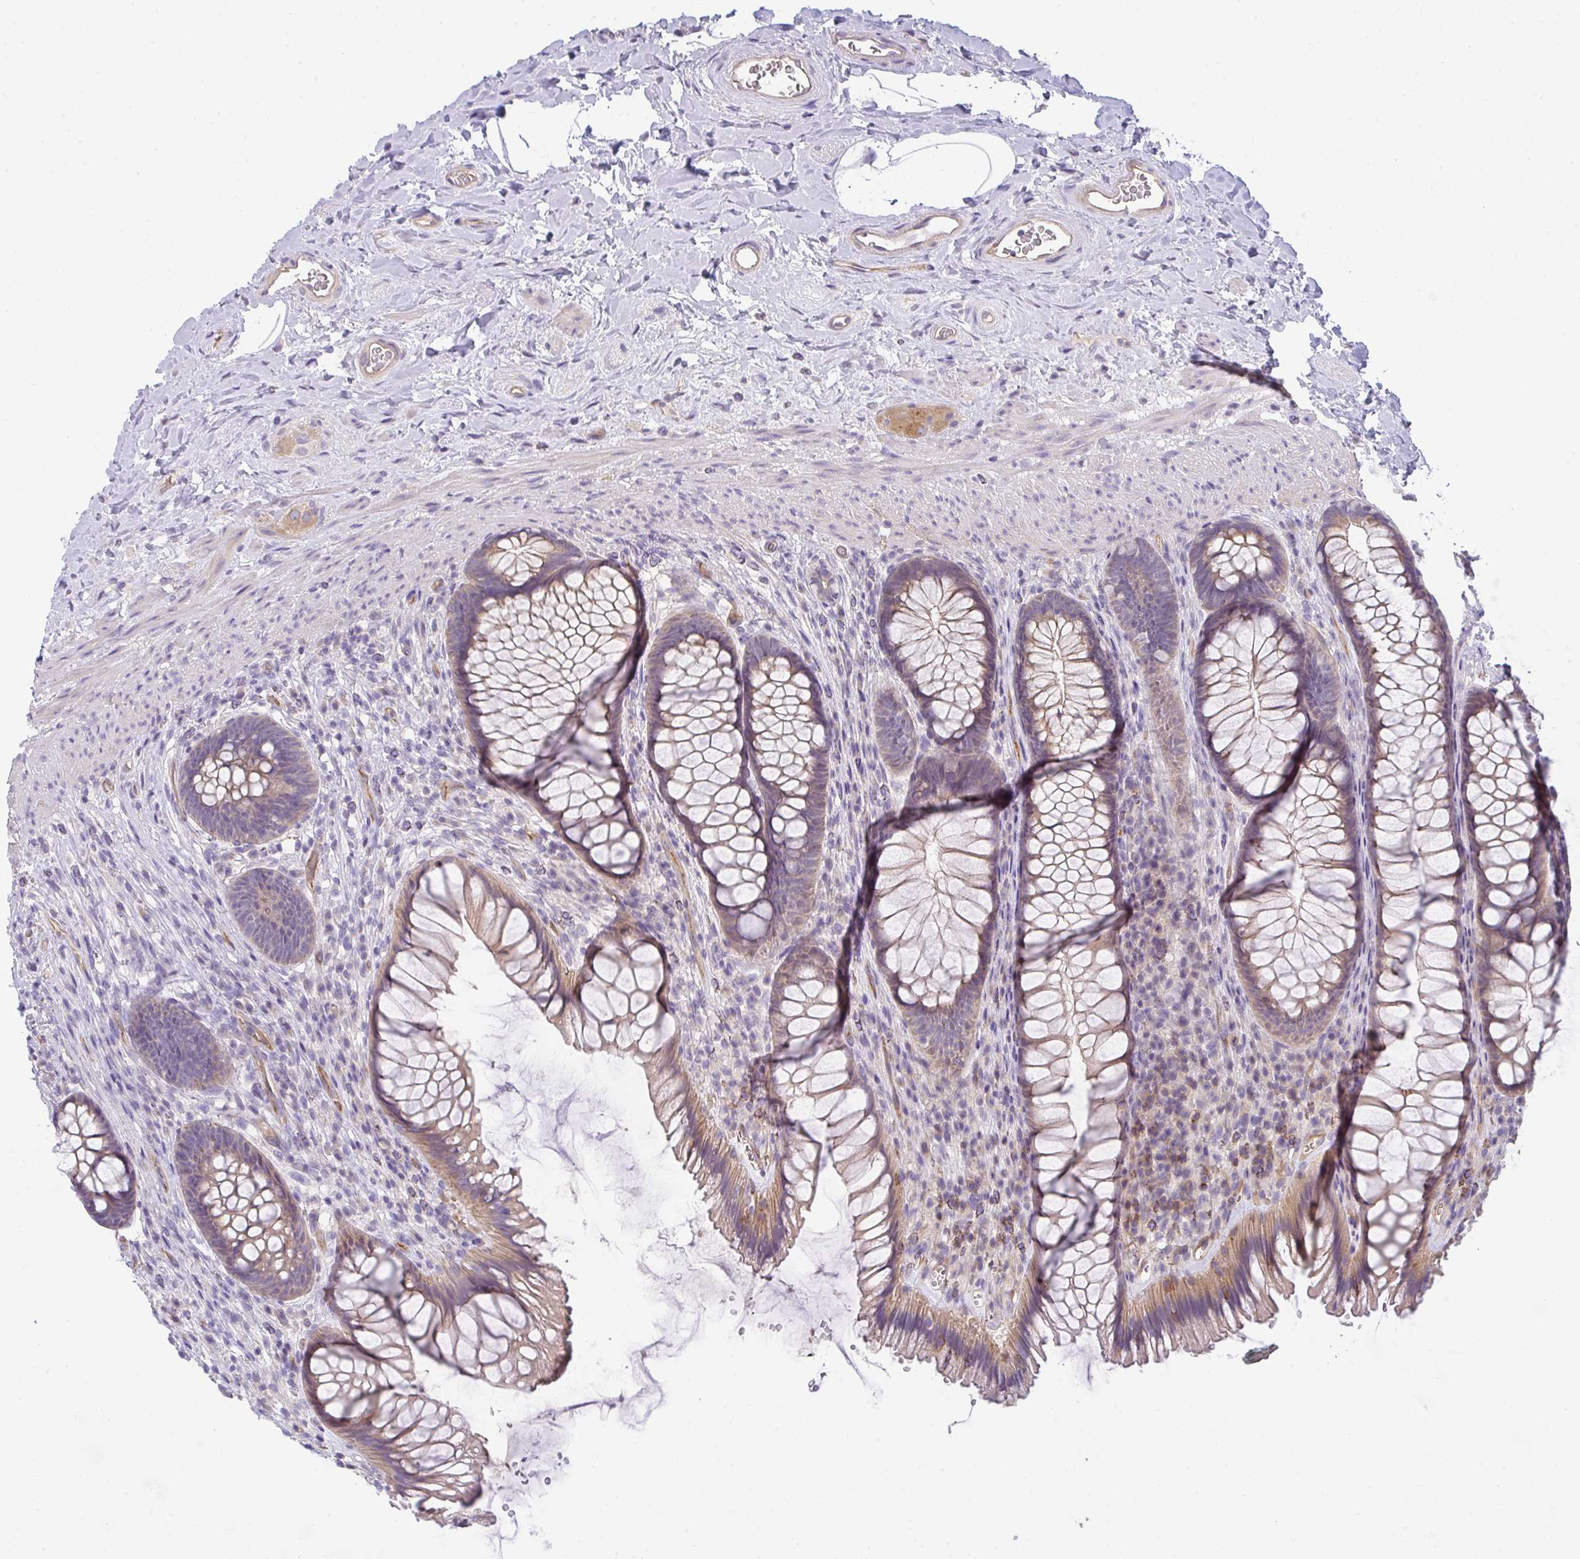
{"staining": {"intensity": "weak", "quantity": "25%-75%", "location": "cytoplasmic/membranous"}, "tissue": "rectum", "cell_type": "Glandular cells", "image_type": "normal", "snomed": [{"axis": "morphology", "description": "Normal tissue, NOS"}, {"axis": "topography", "description": "Rectum"}], "caption": "DAB (3,3'-diaminobenzidine) immunohistochemical staining of unremarkable human rectum displays weak cytoplasmic/membranous protein expression in approximately 25%-75% of glandular cells.", "gene": "FILIP1", "patient": {"sex": "male", "age": 53}}